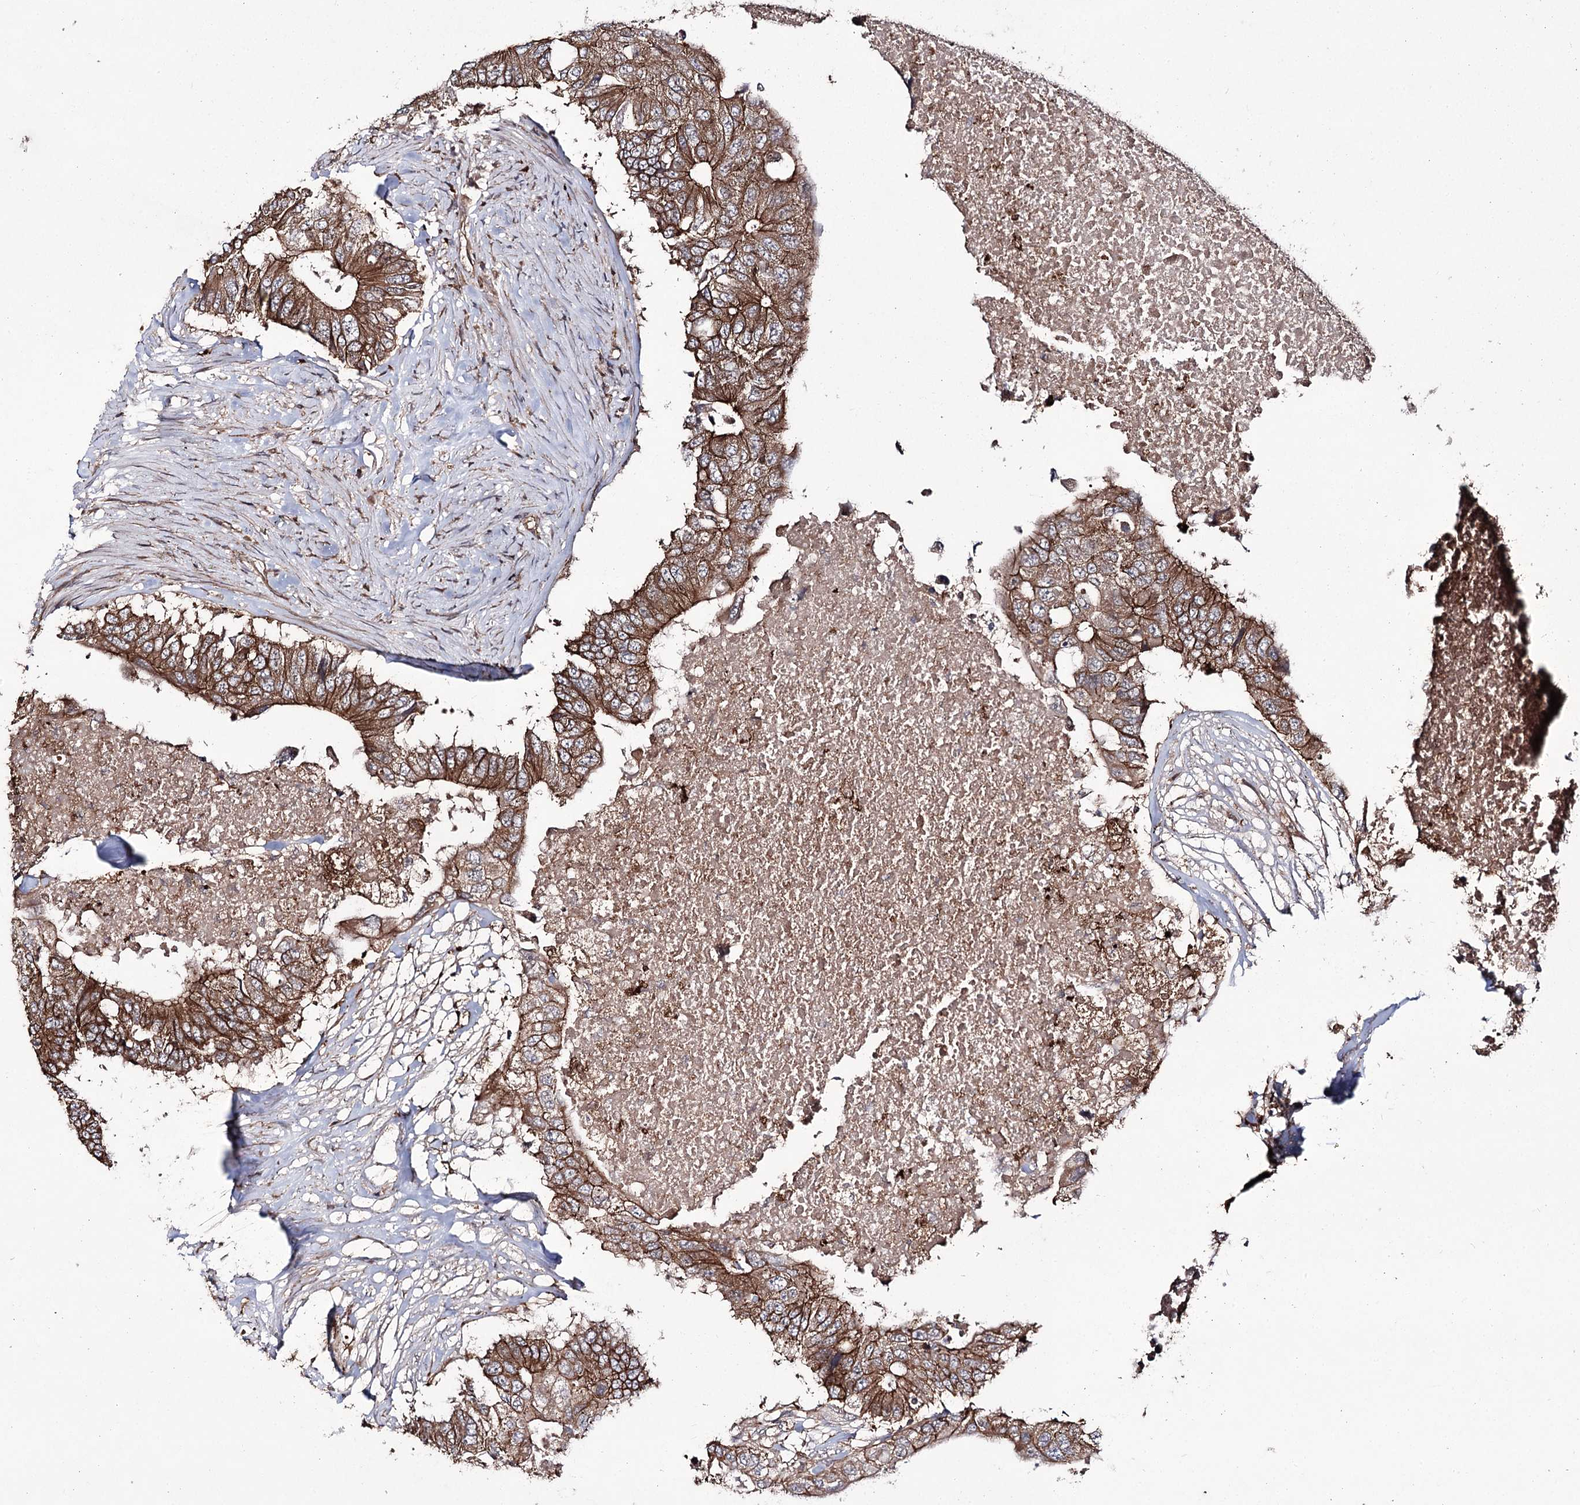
{"staining": {"intensity": "strong", "quantity": ">75%", "location": "cytoplasmic/membranous"}, "tissue": "colorectal cancer", "cell_type": "Tumor cells", "image_type": "cancer", "snomed": [{"axis": "morphology", "description": "Adenocarcinoma, NOS"}, {"axis": "topography", "description": "Colon"}], "caption": "An image of human colorectal cancer (adenocarcinoma) stained for a protein reveals strong cytoplasmic/membranous brown staining in tumor cells.", "gene": "DHX29", "patient": {"sex": "male", "age": 71}}